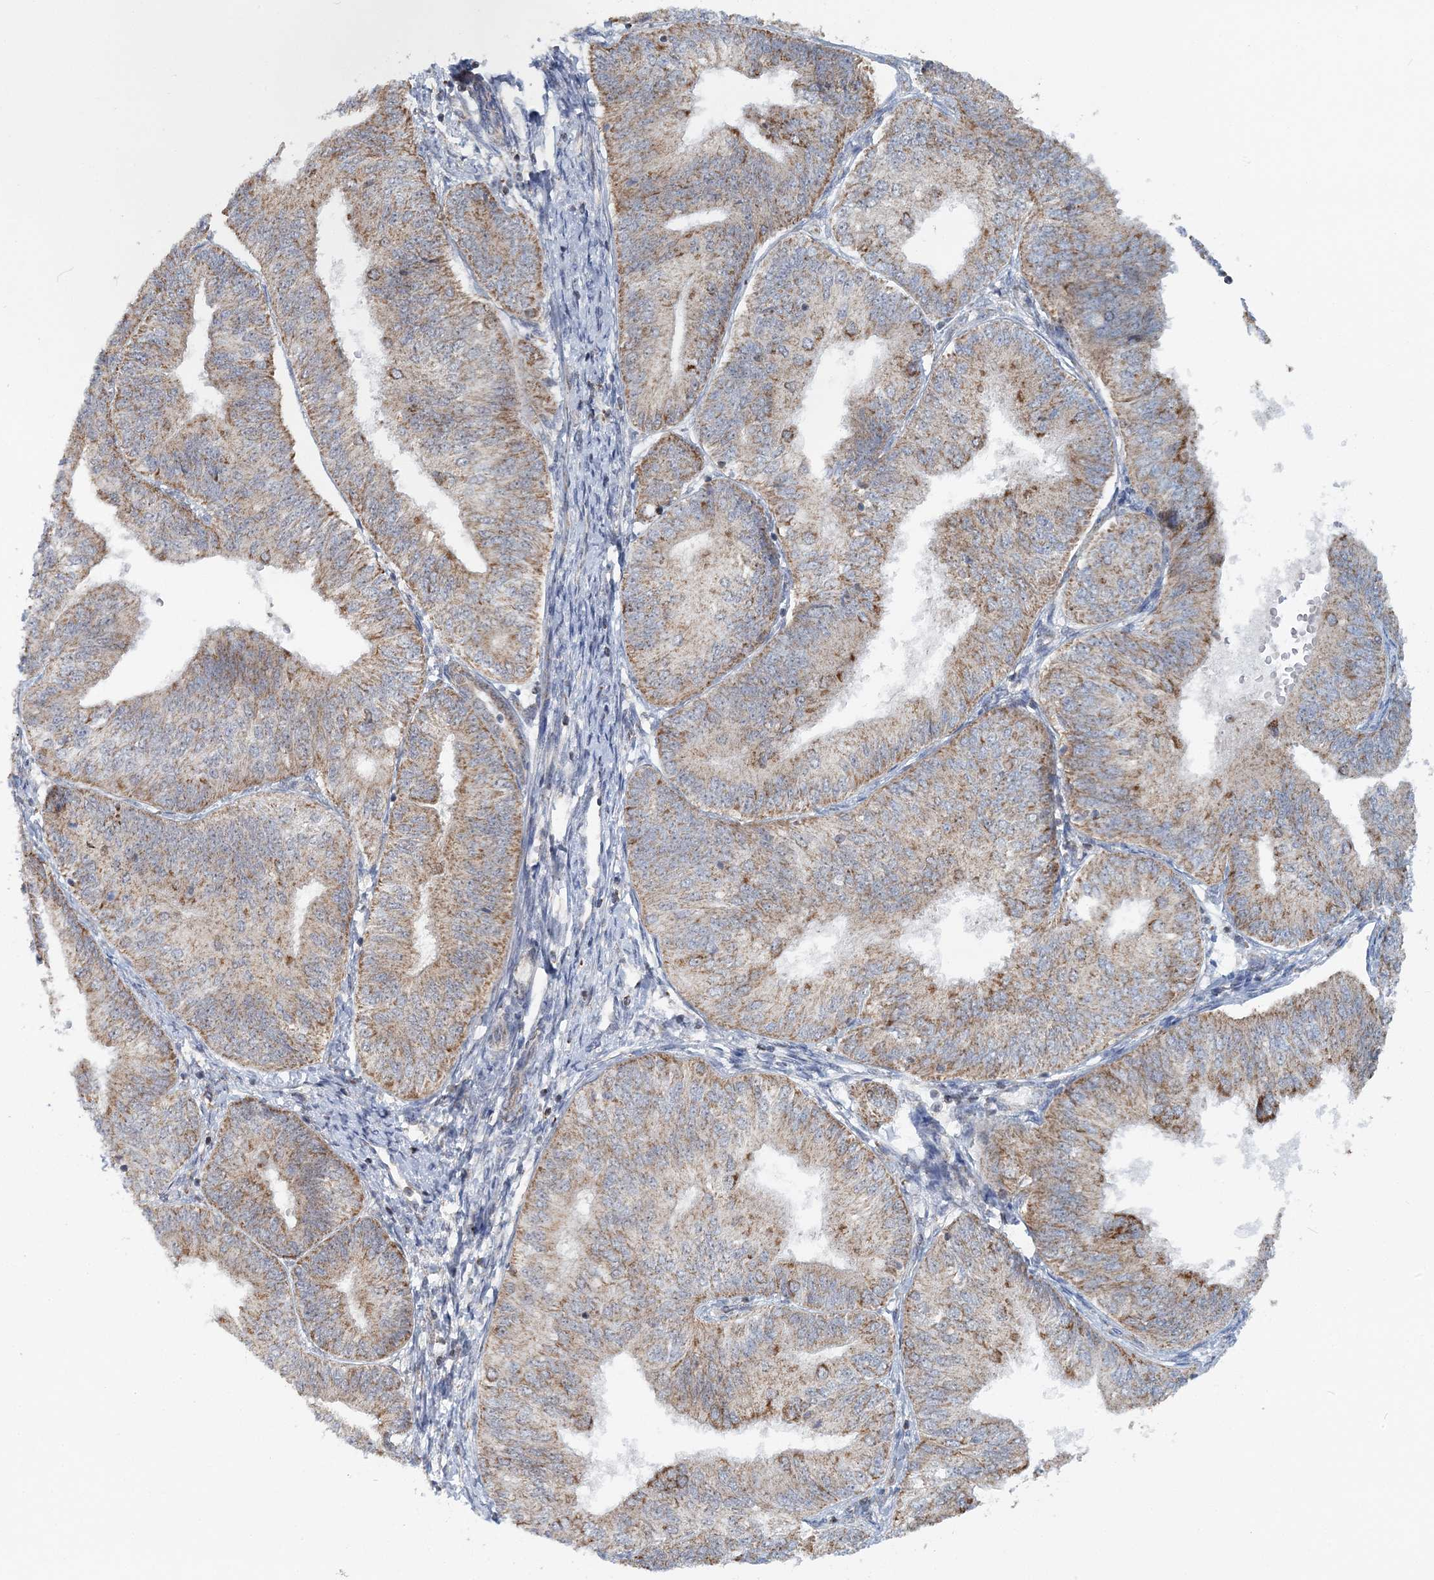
{"staining": {"intensity": "moderate", "quantity": ">75%", "location": "cytoplasmic/membranous"}, "tissue": "endometrial cancer", "cell_type": "Tumor cells", "image_type": "cancer", "snomed": [{"axis": "morphology", "description": "Adenocarcinoma, NOS"}, {"axis": "topography", "description": "Endometrium"}], "caption": "Endometrial adenocarcinoma was stained to show a protein in brown. There is medium levels of moderate cytoplasmic/membranous positivity in about >75% of tumor cells.", "gene": "RNF150", "patient": {"sex": "female", "age": 58}}